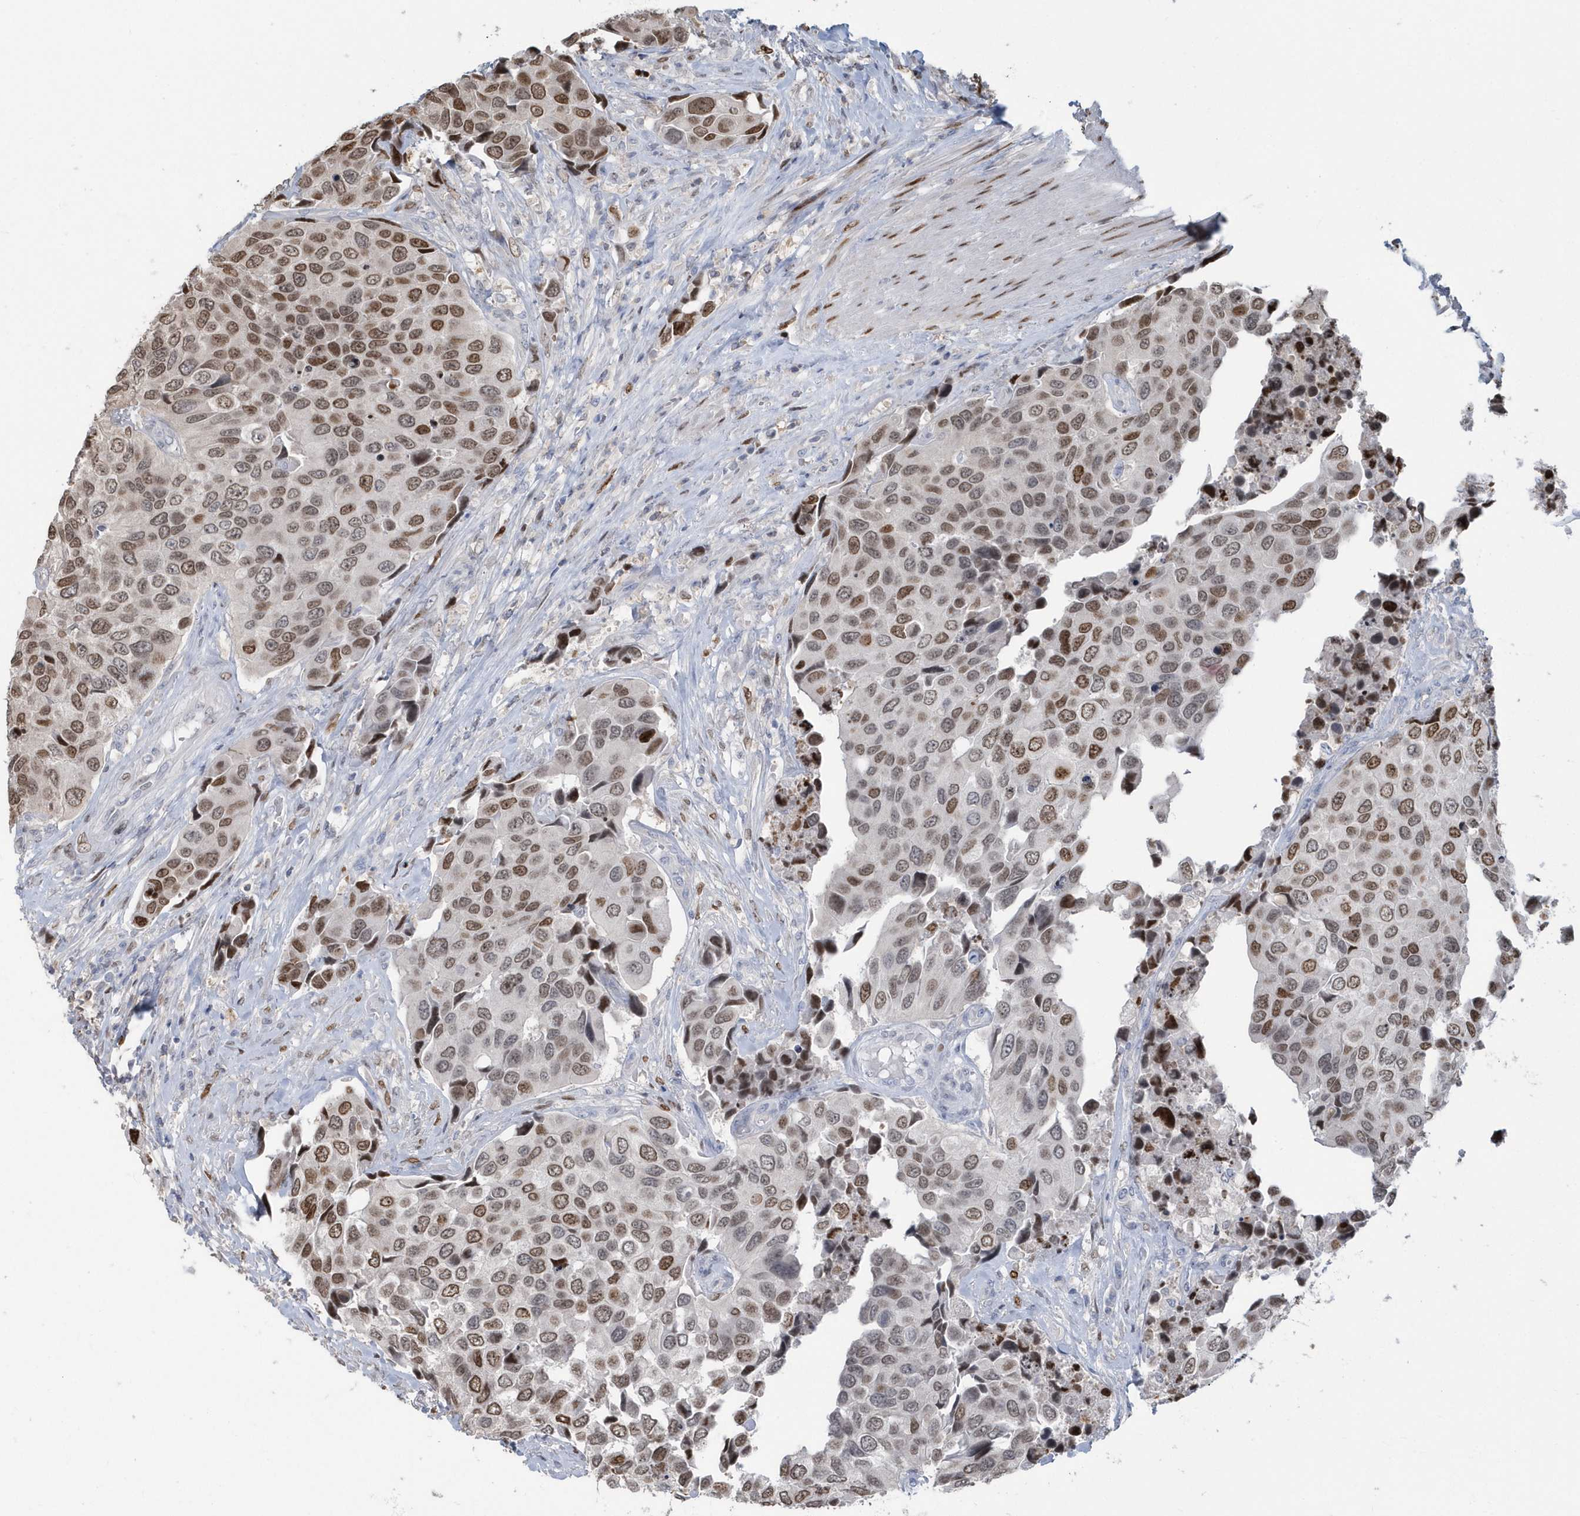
{"staining": {"intensity": "moderate", "quantity": ">75%", "location": "nuclear"}, "tissue": "urothelial cancer", "cell_type": "Tumor cells", "image_type": "cancer", "snomed": [{"axis": "morphology", "description": "Urothelial carcinoma, High grade"}, {"axis": "topography", "description": "Urinary bladder"}], "caption": "High-power microscopy captured an IHC photomicrograph of urothelial cancer, revealing moderate nuclear staining in approximately >75% of tumor cells.", "gene": "MACROH2A2", "patient": {"sex": "male", "age": 74}}